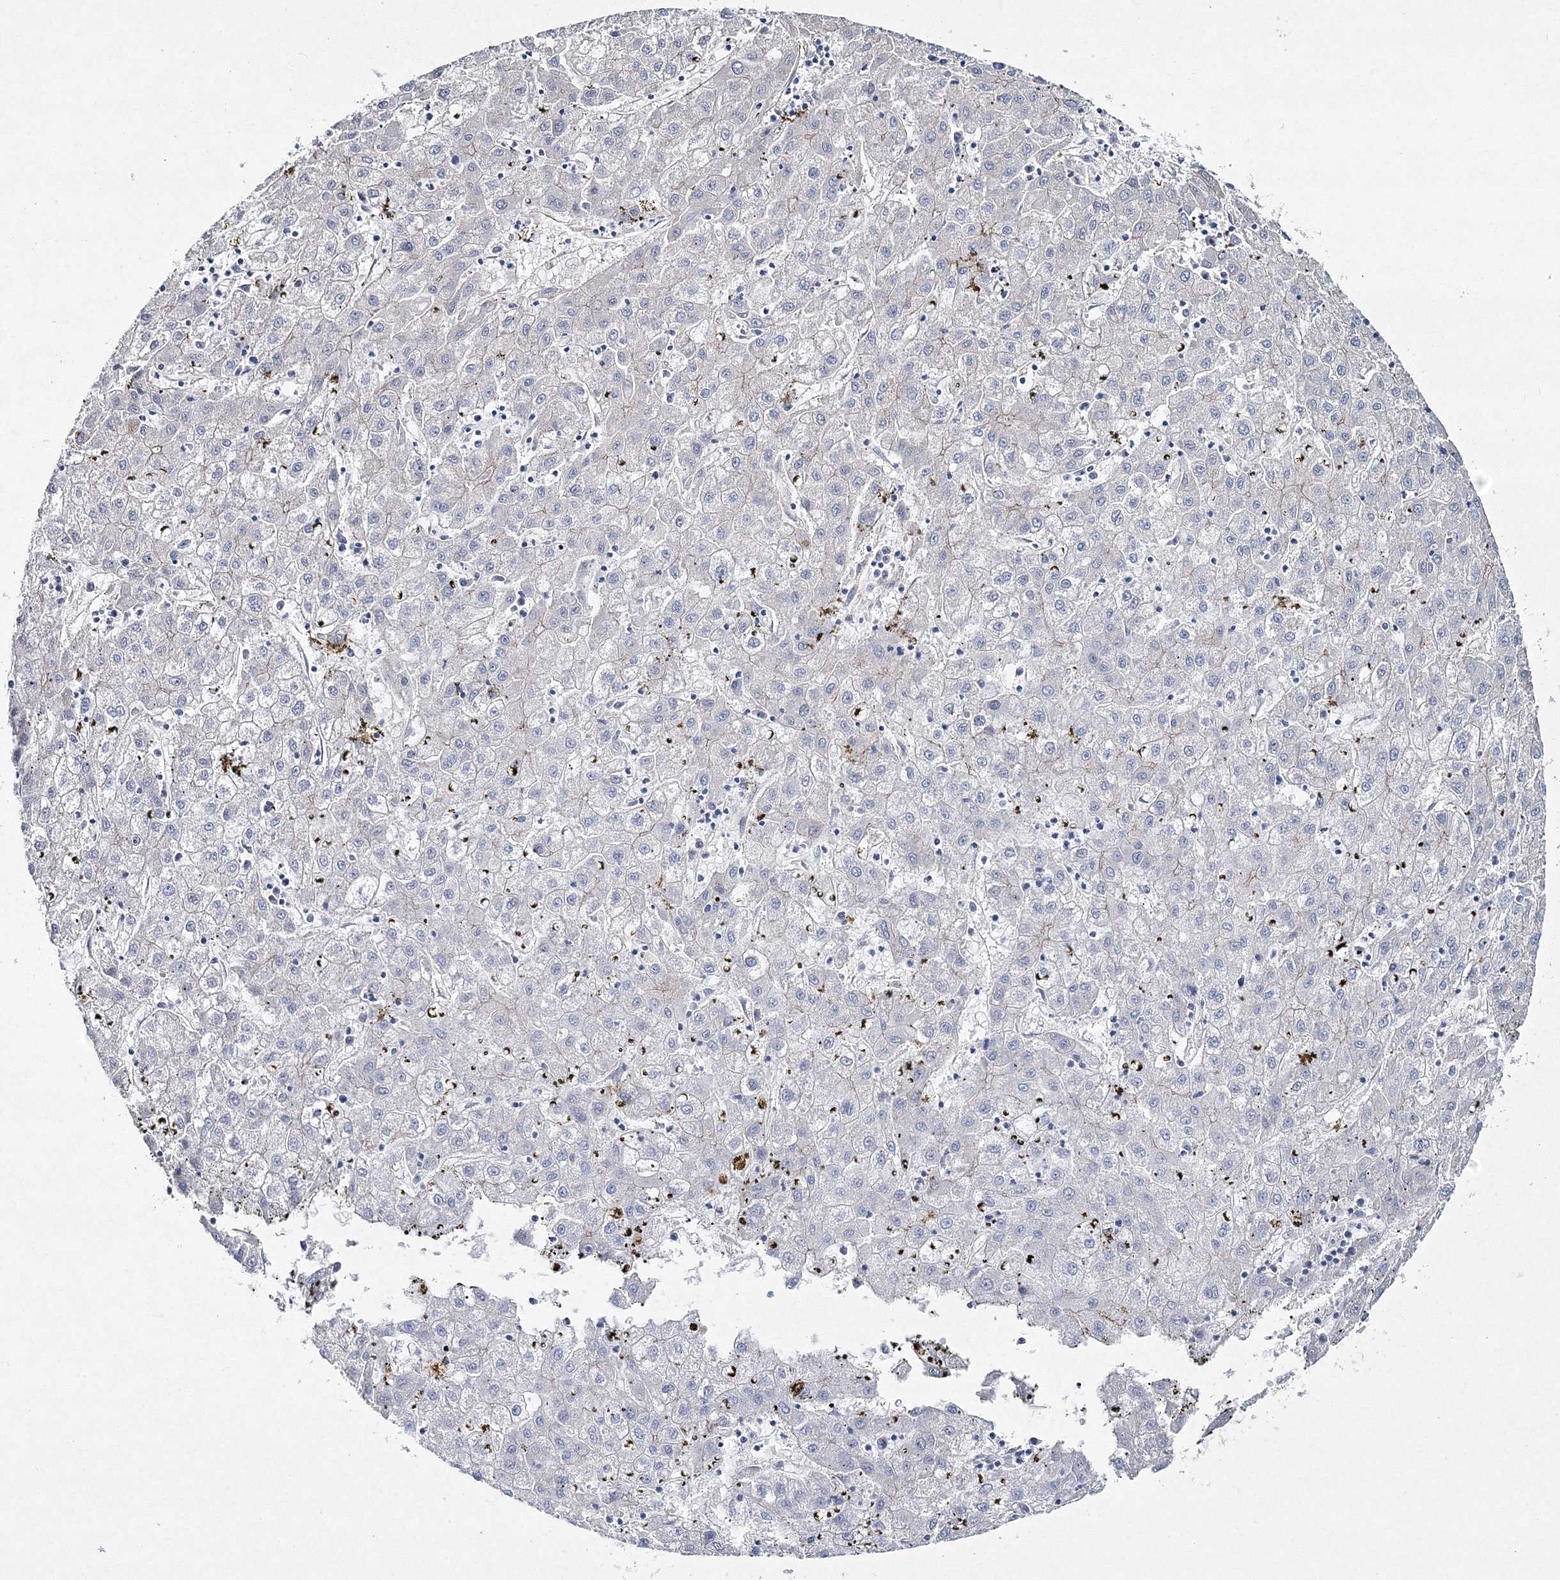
{"staining": {"intensity": "negative", "quantity": "none", "location": "none"}, "tissue": "liver cancer", "cell_type": "Tumor cells", "image_type": "cancer", "snomed": [{"axis": "morphology", "description": "Carcinoma, Hepatocellular, NOS"}, {"axis": "topography", "description": "Liver"}], "caption": "This is a micrograph of immunohistochemistry staining of liver hepatocellular carcinoma, which shows no expression in tumor cells. (DAB (3,3'-diaminobenzidine) immunohistochemistry with hematoxylin counter stain).", "gene": "NAA40", "patient": {"sex": "male", "age": 72}}